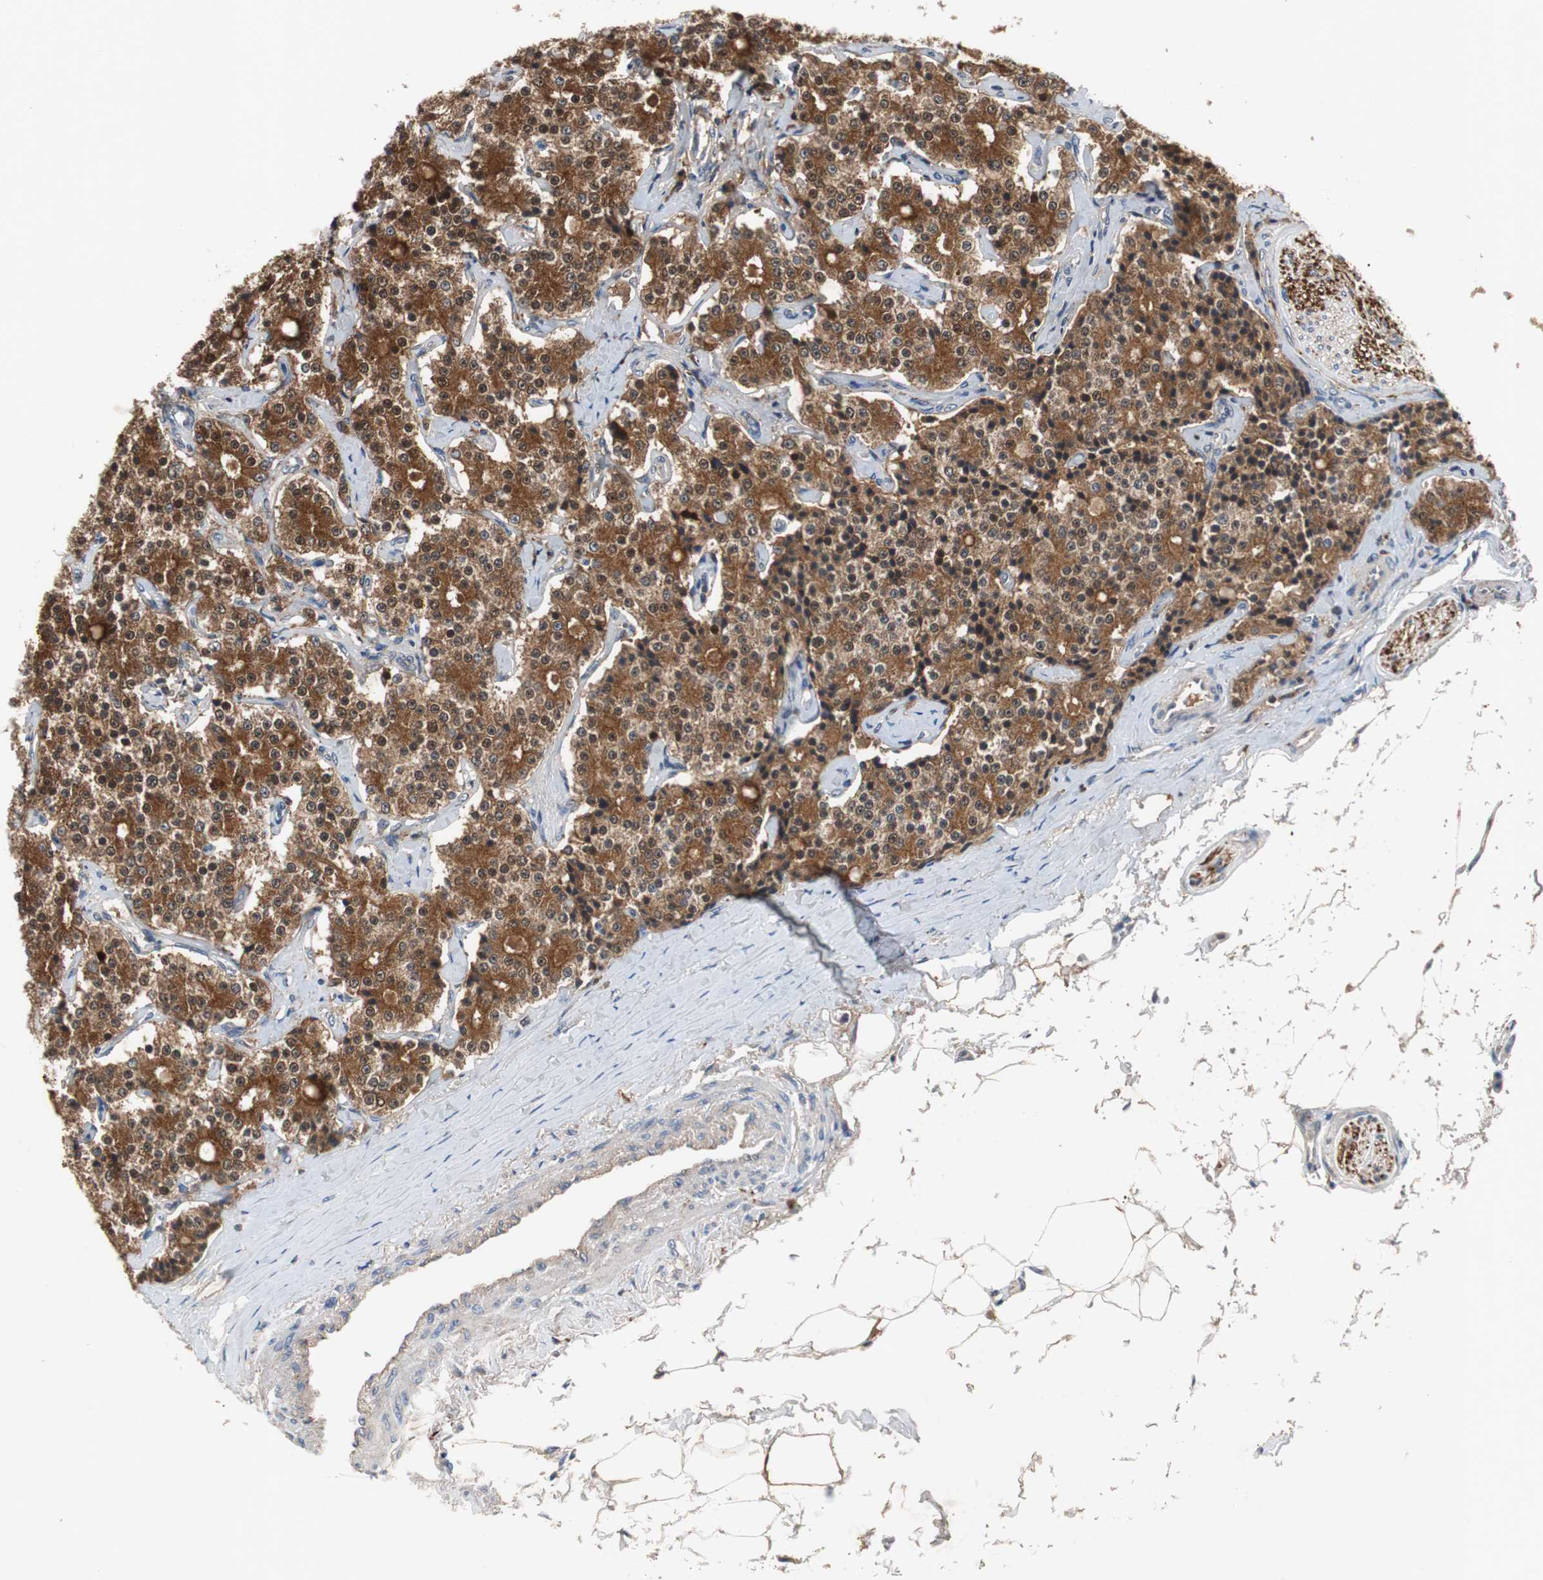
{"staining": {"intensity": "strong", "quantity": ">75%", "location": "cytoplasmic/membranous,nuclear"}, "tissue": "carcinoid", "cell_type": "Tumor cells", "image_type": "cancer", "snomed": [{"axis": "morphology", "description": "Carcinoid, malignant, NOS"}, {"axis": "topography", "description": "Colon"}], "caption": "An immunohistochemistry (IHC) image of neoplastic tissue is shown. Protein staining in brown labels strong cytoplasmic/membranous and nuclear positivity in malignant carcinoid within tumor cells.", "gene": "CALB2", "patient": {"sex": "female", "age": 61}}